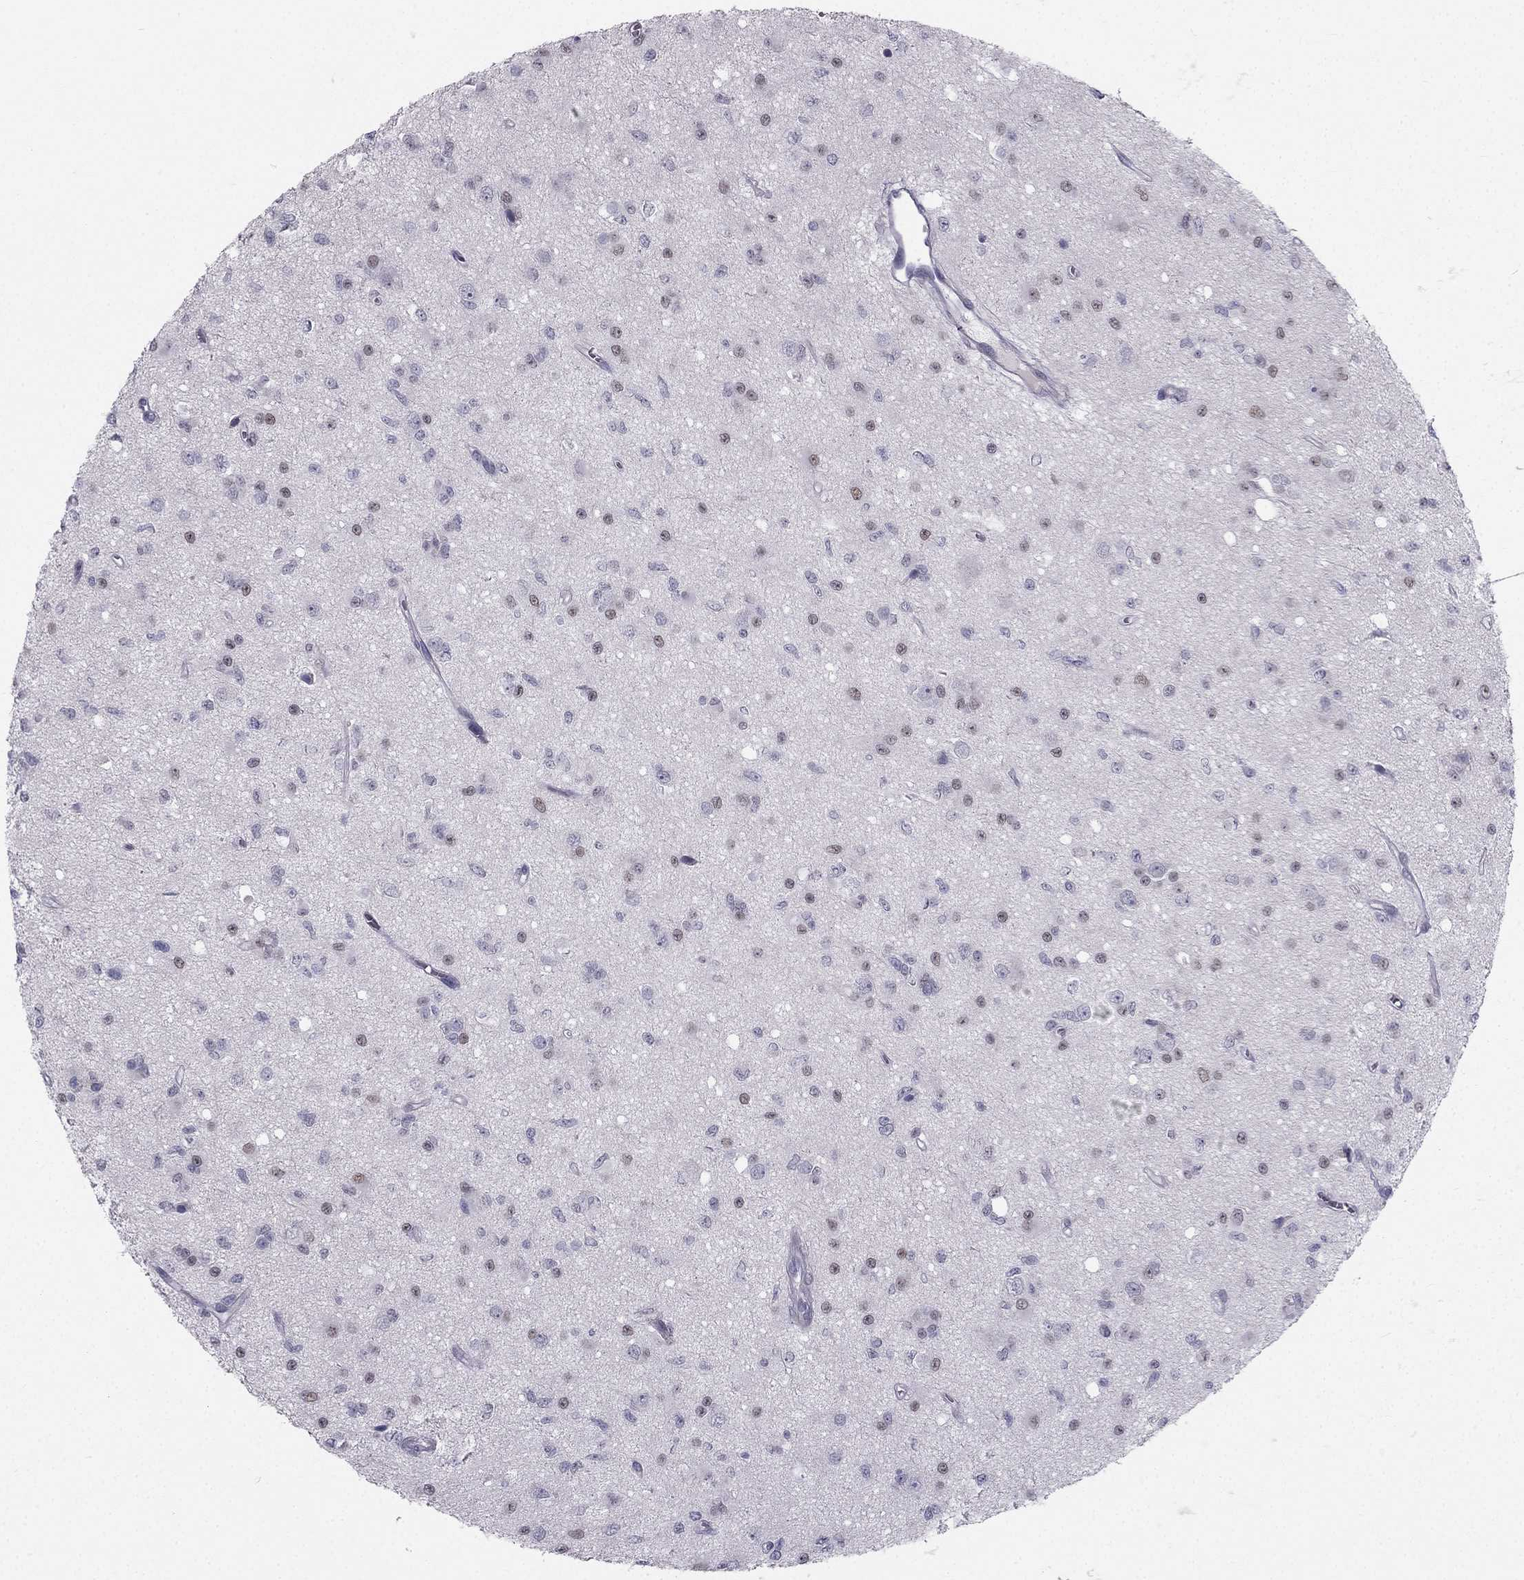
{"staining": {"intensity": "negative", "quantity": "none", "location": "none"}, "tissue": "glioma", "cell_type": "Tumor cells", "image_type": "cancer", "snomed": [{"axis": "morphology", "description": "Glioma, malignant, Low grade"}, {"axis": "topography", "description": "Brain"}], "caption": "IHC micrograph of neoplastic tissue: glioma stained with DAB reveals no significant protein staining in tumor cells.", "gene": "TRPS1", "patient": {"sex": "female", "age": 45}}